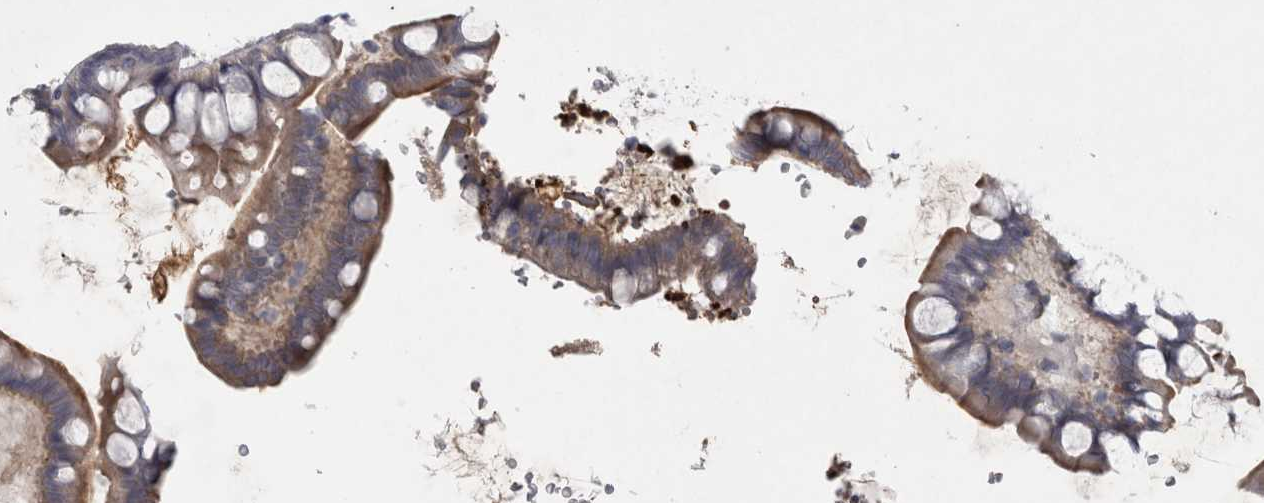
{"staining": {"intensity": "moderate", "quantity": "25%-75%", "location": "cytoplasmic/membranous"}, "tissue": "small intestine", "cell_type": "Glandular cells", "image_type": "normal", "snomed": [{"axis": "morphology", "description": "Normal tissue, NOS"}, {"axis": "topography", "description": "Smooth muscle"}, {"axis": "topography", "description": "Small intestine"}], "caption": "The micrograph reveals immunohistochemical staining of unremarkable small intestine. There is moderate cytoplasmic/membranous expression is seen in about 25%-75% of glandular cells. (Stains: DAB in brown, nuclei in blue, Microscopy: brightfield microscopy at high magnification).", "gene": "ENPP7", "patient": {"sex": "female", "age": 84}}